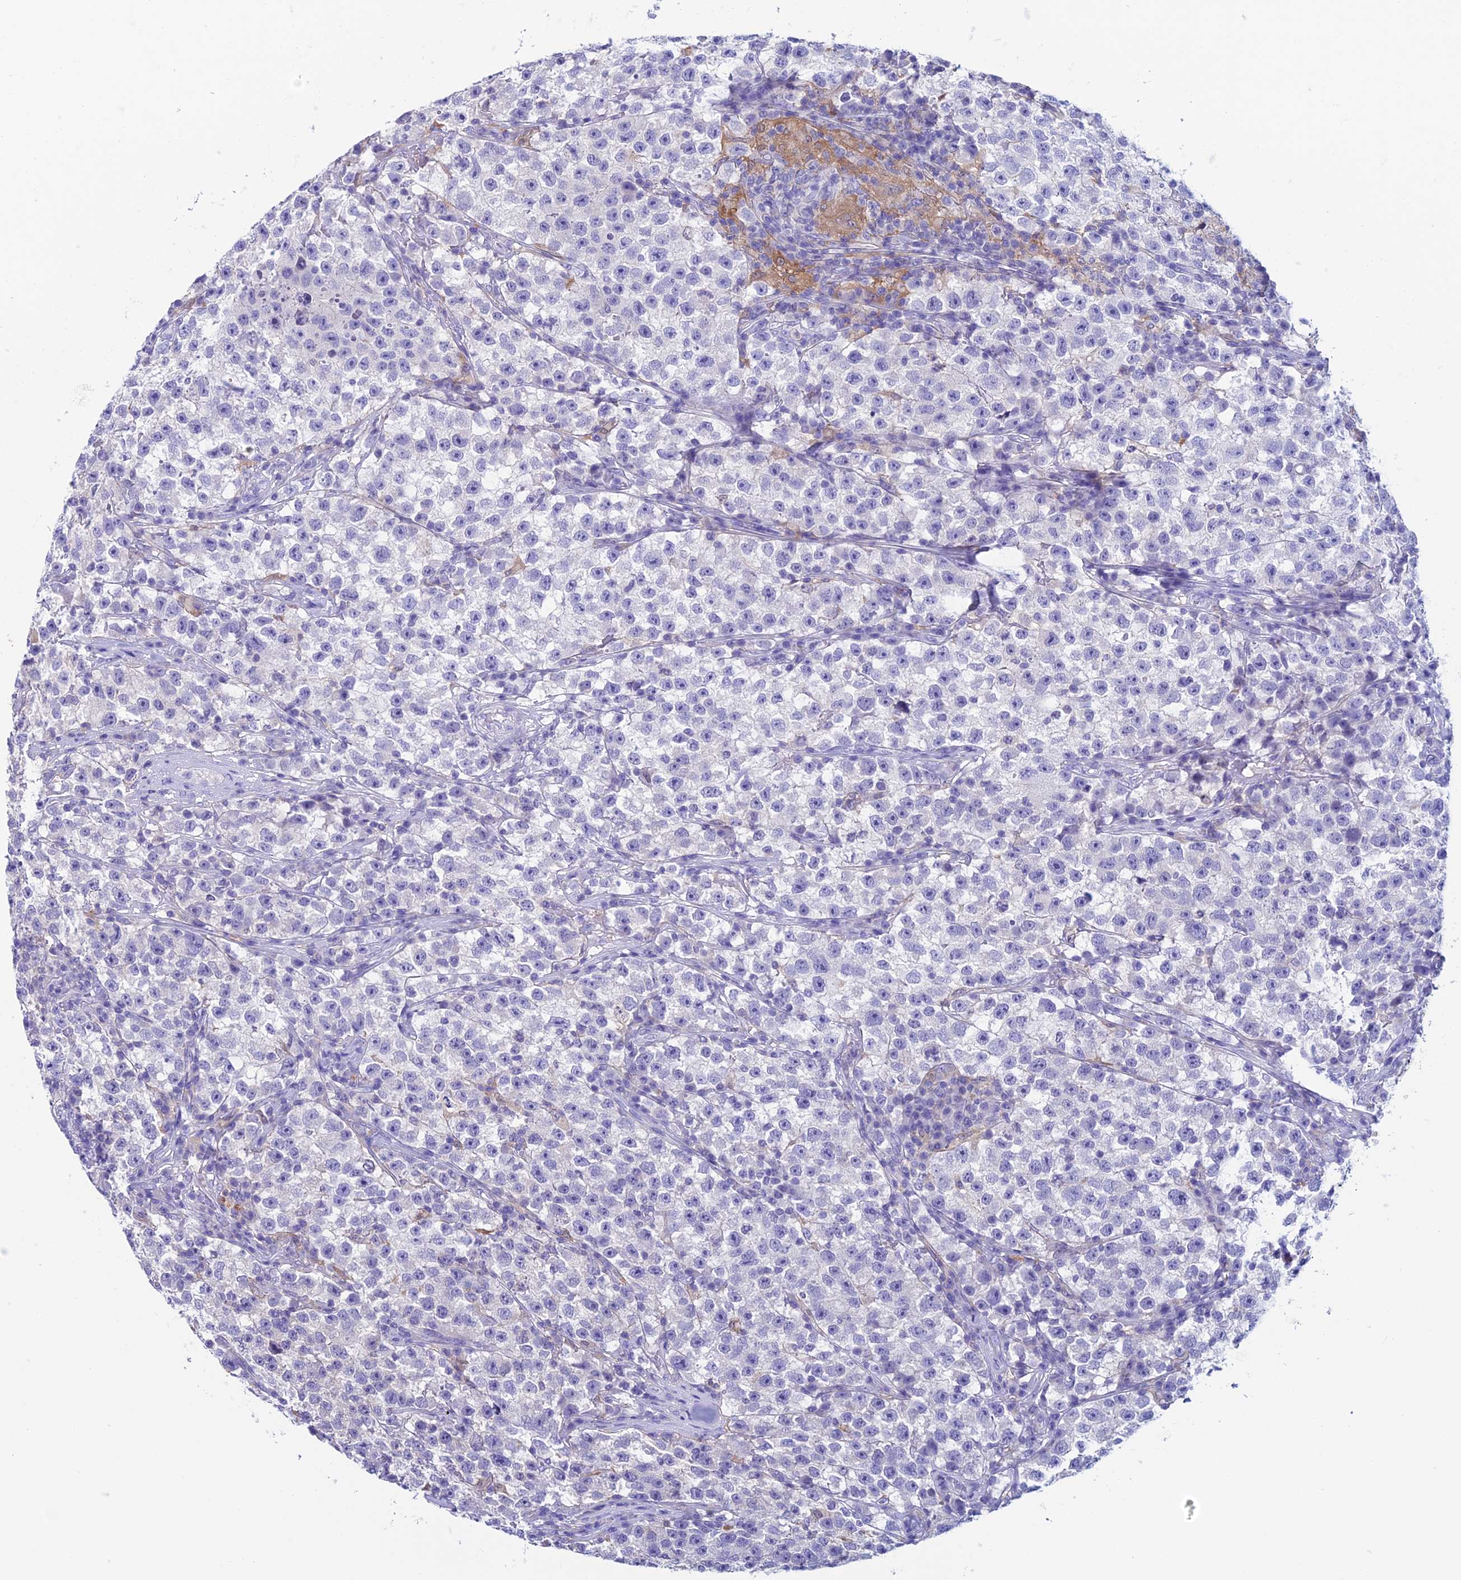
{"staining": {"intensity": "negative", "quantity": "none", "location": "none"}, "tissue": "testis cancer", "cell_type": "Tumor cells", "image_type": "cancer", "snomed": [{"axis": "morphology", "description": "Seminoma, NOS"}, {"axis": "topography", "description": "Testis"}], "caption": "Tumor cells are negative for protein expression in human testis cancer (seminoma). (DAB (3,3'-diaminobenzidine) immunohistochemistry visualized using brightfield microscopy, high magnification).", "gene": "KCNK17", "patient": {"sex": "male", "age": 22}}